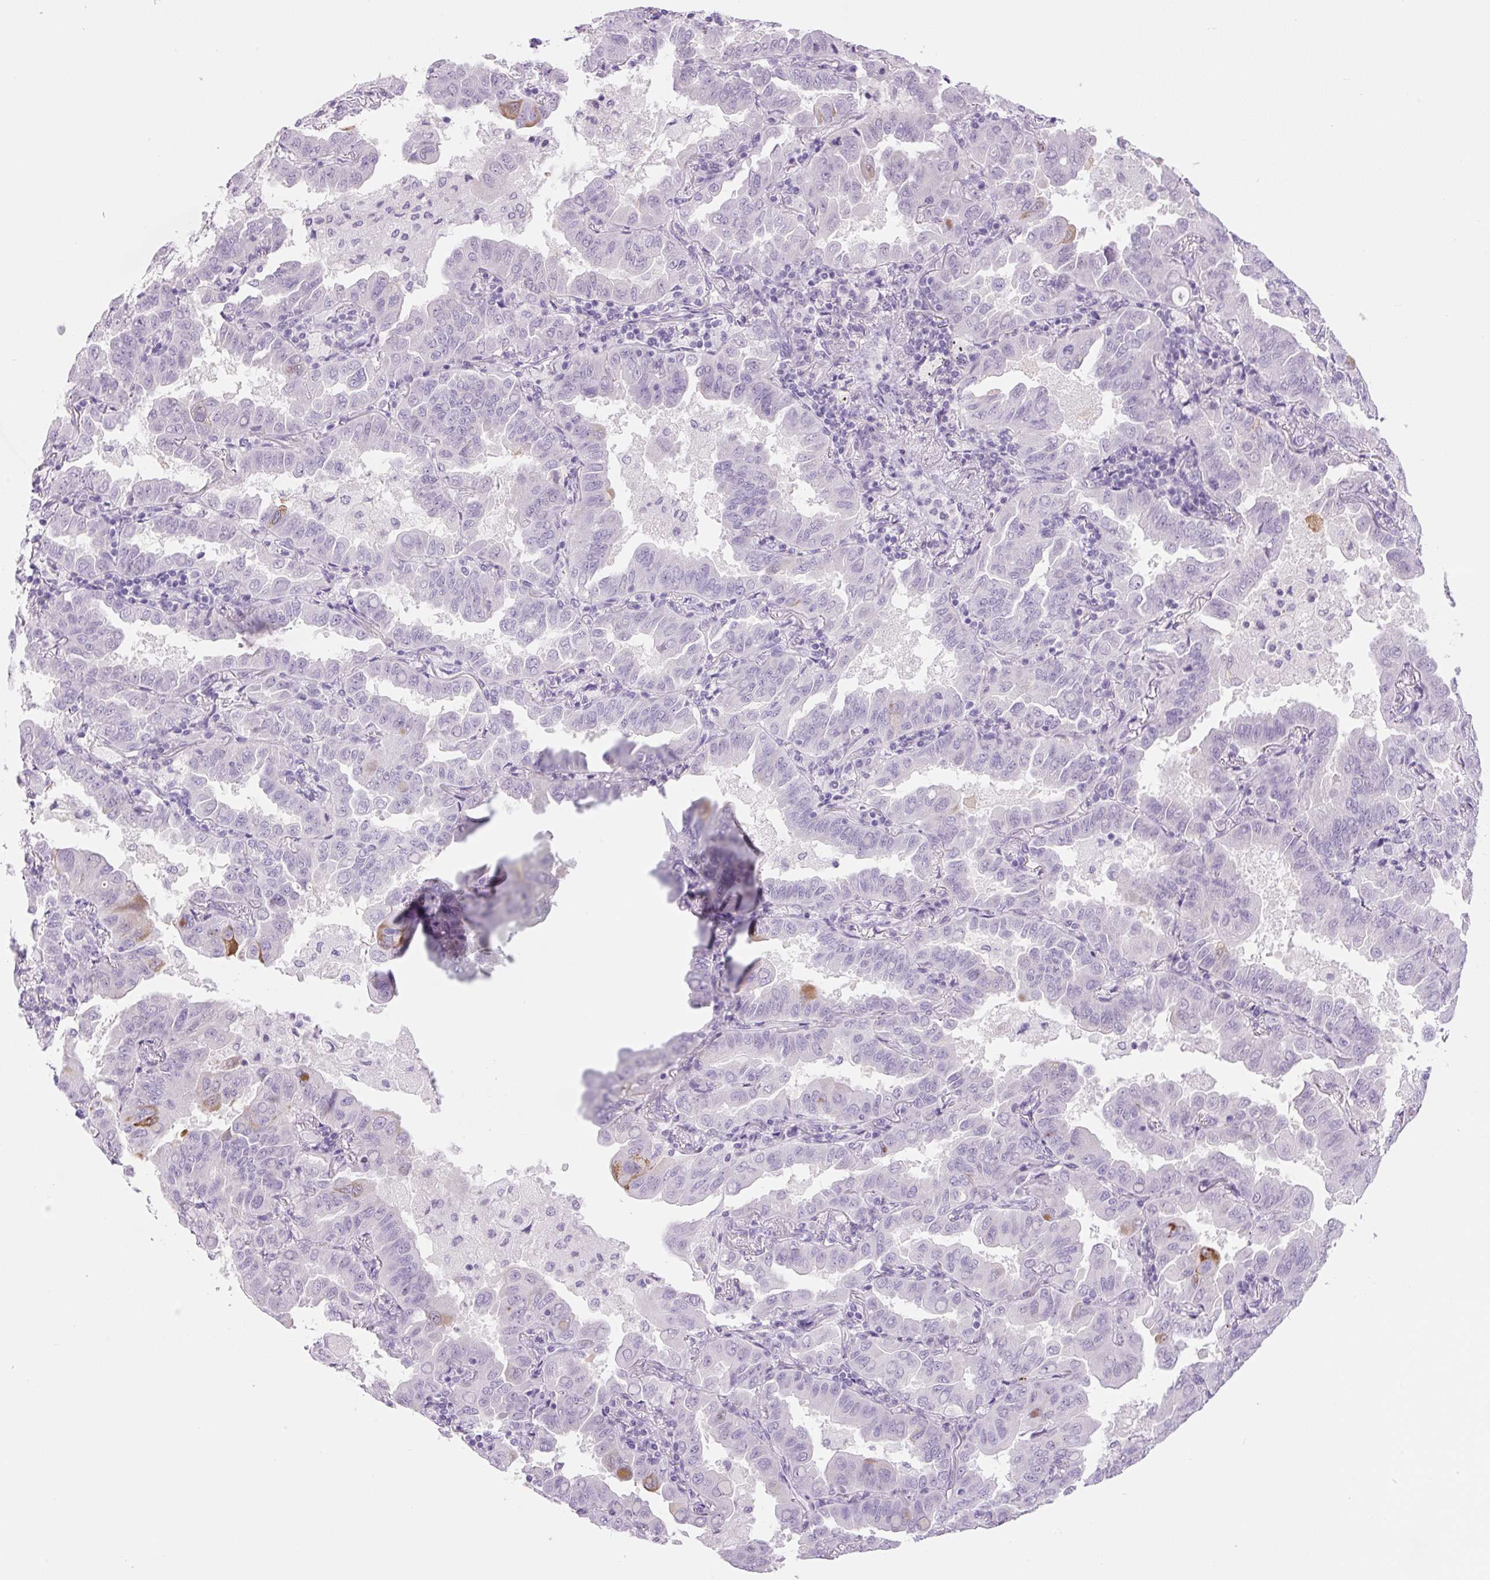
{"staining": {"intensity": "negative", "quantity": "none", "location": "none"}, "tissue": "lung cancer", "cell_type": "Tumor cells", "image_type": "cancer", "snomed": [{"axis": "morphology", "description": "Adenocarcinoma, NOS"}, {"axis": "topography", "description": "Lung"}], "caption": "The immunohistochemistry micrograph has no significant expression in tumor cells of lung adenocarcinoma tissue.", "gene": "COL9A2", "patient": {"sex": "male", "age": 64}}